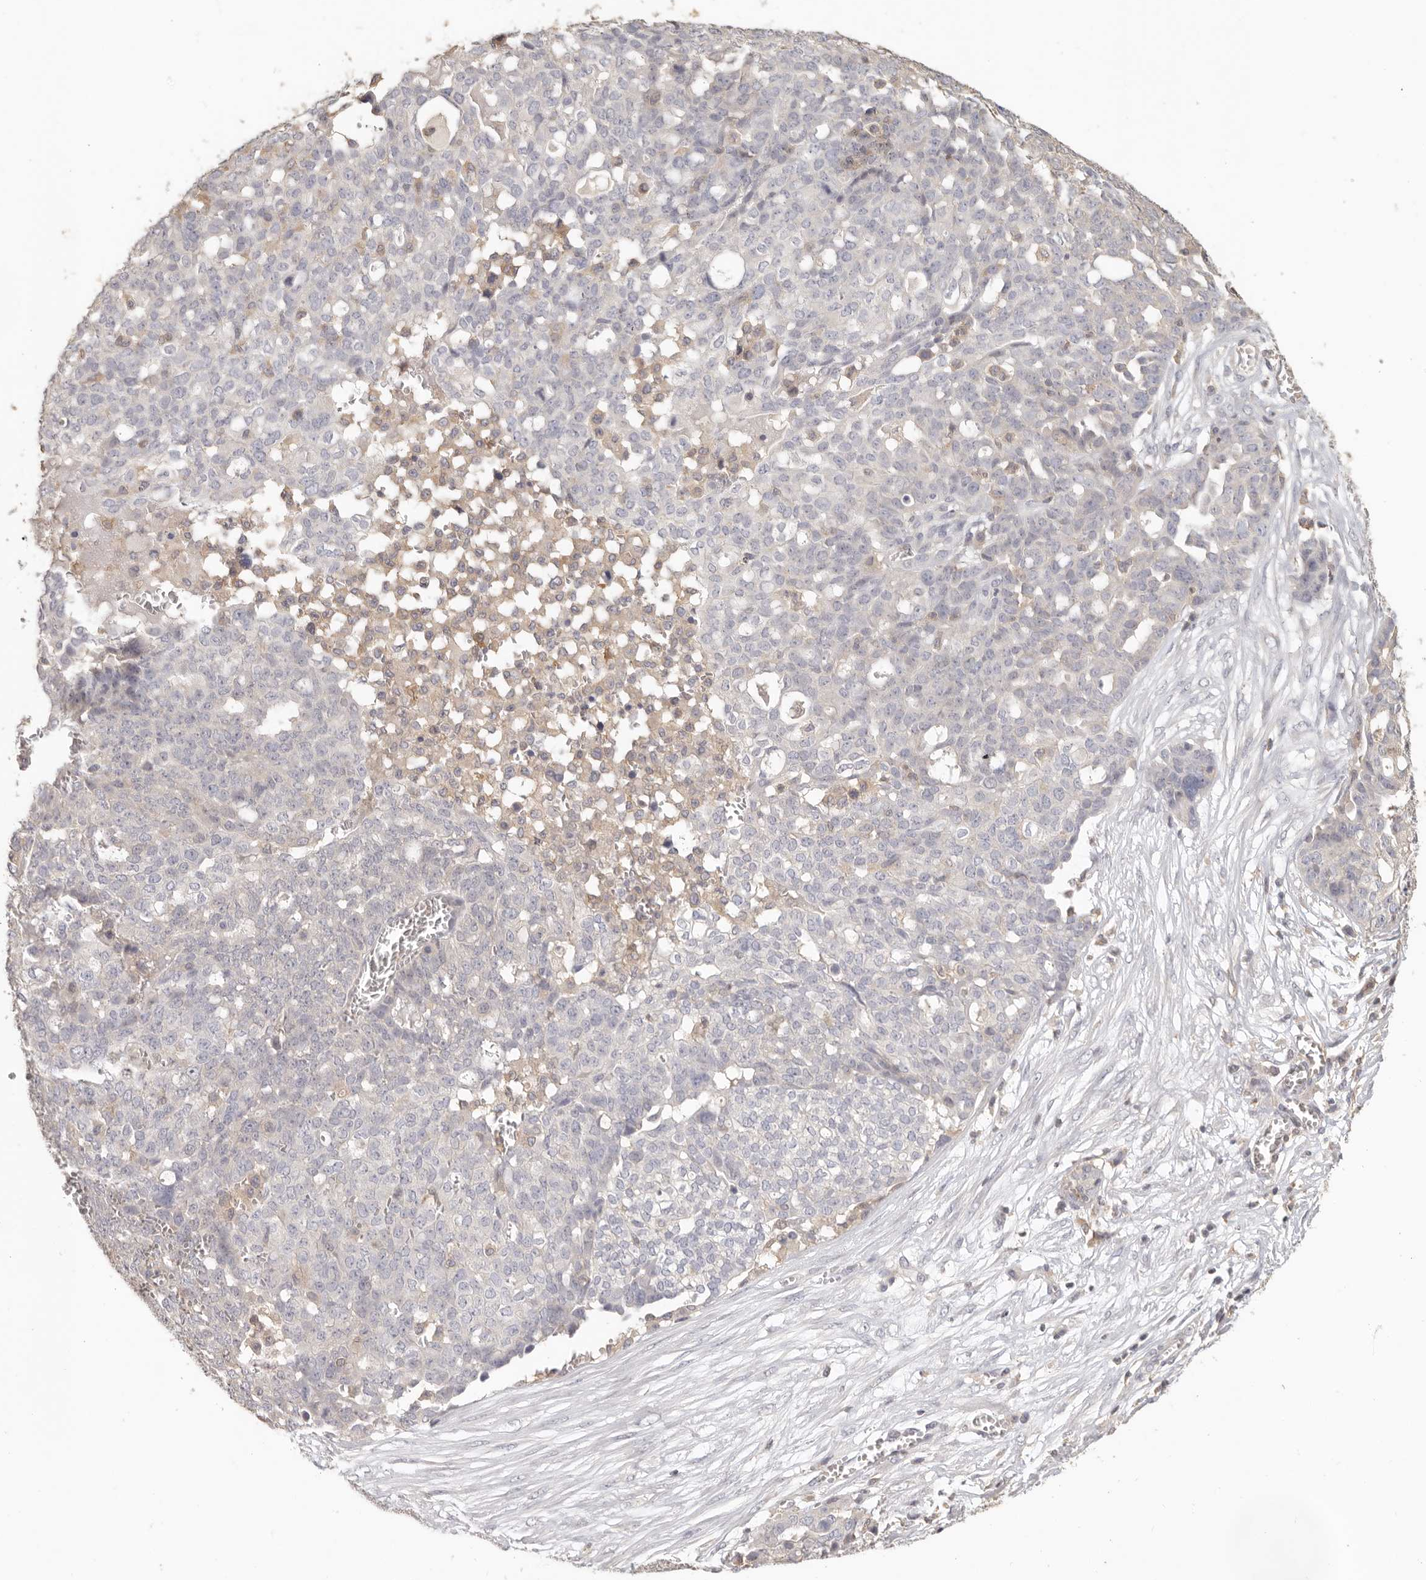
{"staining": {"intensity": "negative", "quantity": "none", "location": "none"}, "tissue": "ovarian cancer", "cell_type": "Tumor cells", "image_type": "cancer", "snomed": [{"axis": "morphology", "description": "Cystadenocarcinoma, serous, NOS"}, {"axis": "topography", "description": "Soft tissue"}, {"axis": "topography", "description": "Ovary"}], "caption": "Immunohistochemical staining of human serous cystadenocarcinoma (ovarian) exhibits no significant expression in tumor cells.", "gene": "CSK", "patient": {"sex": "female", "age": 57}}